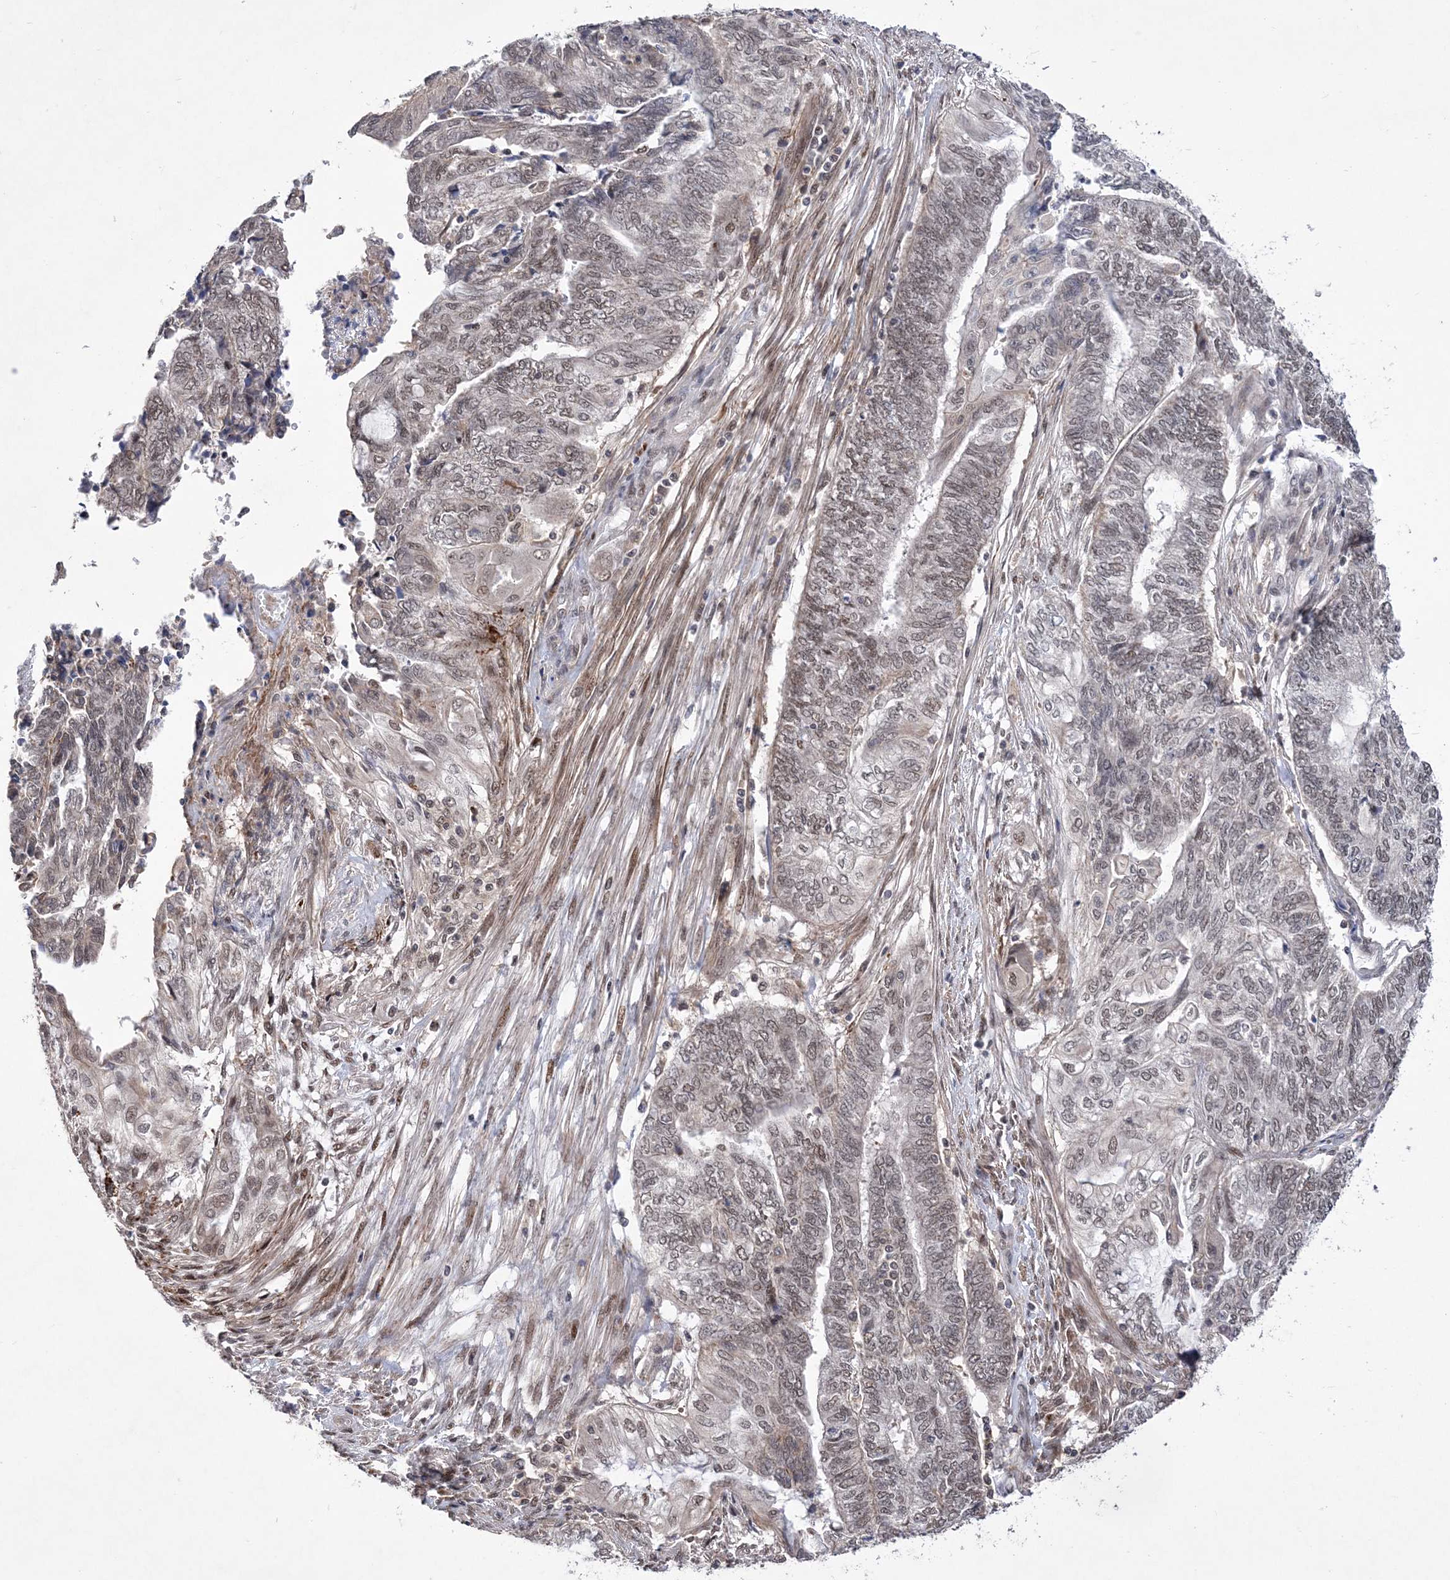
{"staining": {"intensity": "weak", "quantity": "25%-75%", "location": "nuclear"}, "tissue": "endometrial cancer", "cell_type": "Tumor cells", "image_type": "cancer", "snomed": [{"axis": "morphology", "description": "Adenocarcinoma, NOS"}, {"axis": "topography", "description": "Uterus"}, {"axis": "topography", "description": "Endometrium"}], "caption": "Weak nuclear expression is present in about 25%-75% of tumor cells in endometrial cancer (adenocarcinoma). (DAB IHC, brown staining for protein, blue staining for nuclei).", "gene": "BOD1L1", "patient": {"sex": "female", "age": 70}}